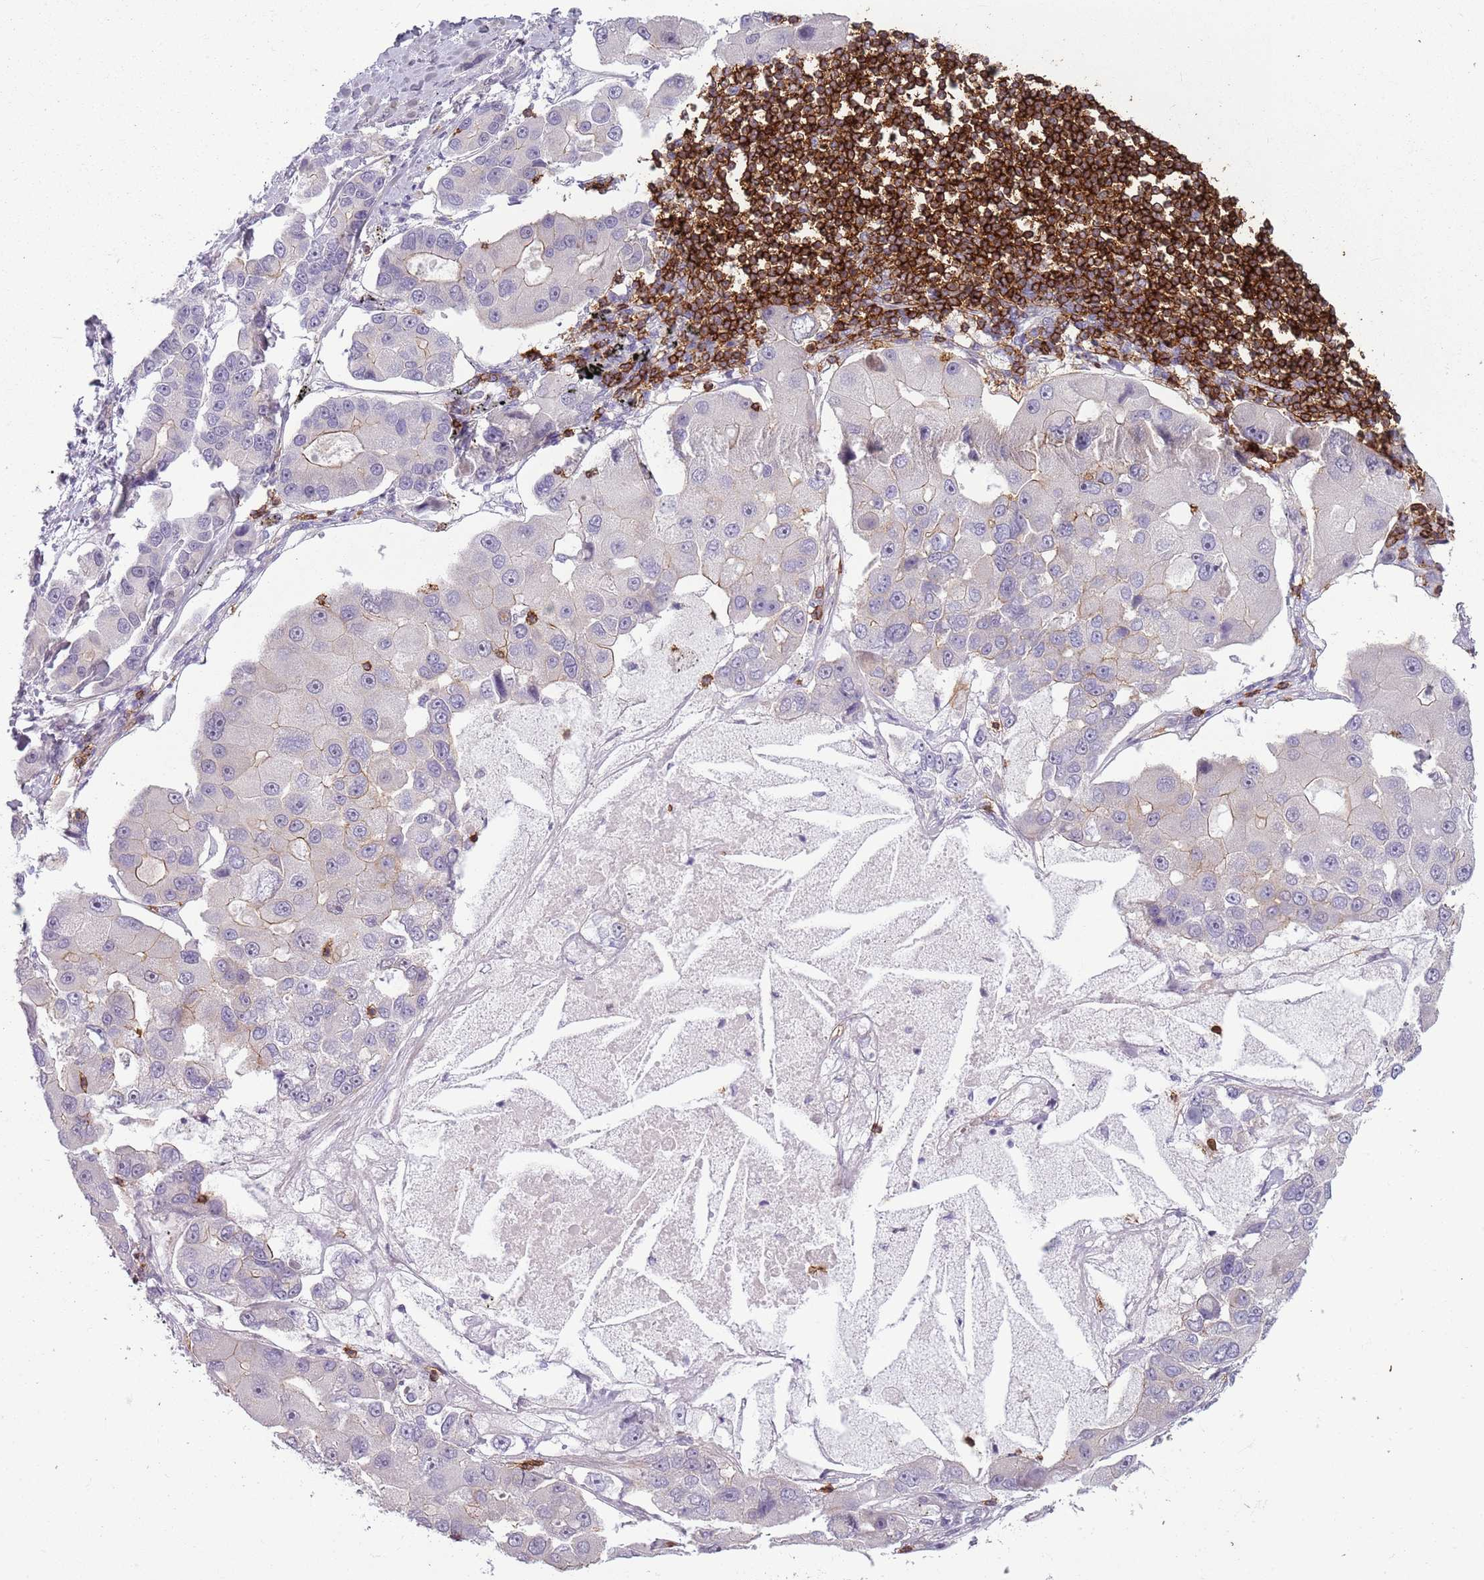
{"staining": {"intensity": "moderate", "quantity": "<25%", "location": "cytoplasmic/membranous"}, "tissue": "lung cancer", "cell_type": "Tumor cells", "image_type": "cancer", "snomed": [{"axis": "morphology", "description": "Adenocarcinoma, NOS"}, {"axis": "topography", "description": "Lung"}], "caption": "This photomicrograph demonstrates lung adenocarcinoma stained with immunohistochemistry to label a protein in brown. The cytoplasmic/membranous of tumor cells show moderate positivity for the protein. Nuclei are counter-stained blue.", "gene": "ZNF583", "patient": {"sex": "female", "age": 54}}